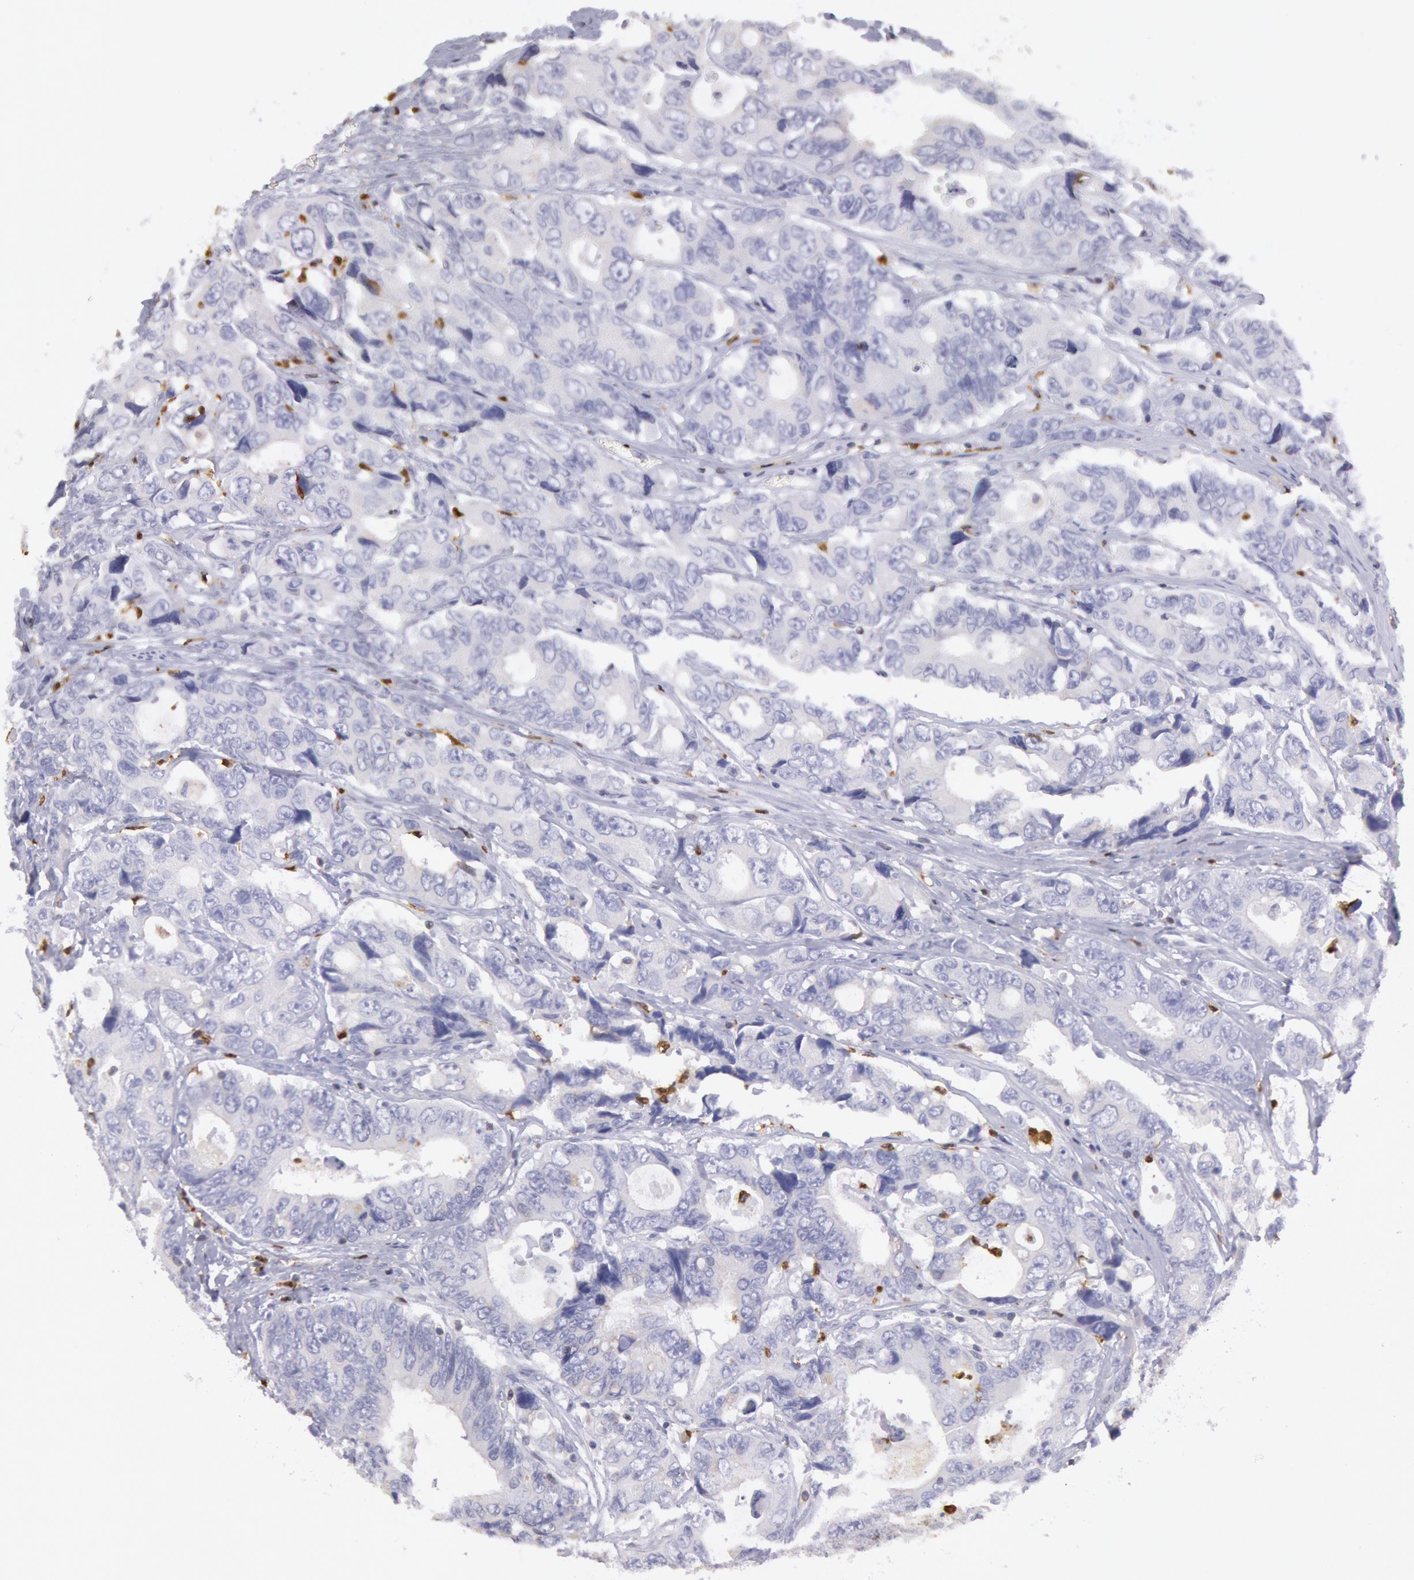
{"staining": {"intensity": "negative", "quantity": "none", "location": "none"}, "tissue": "colorectal cancer", "cell_type": "Tumor cells", "image_type": "cancer", "snomed": [{"axis": "morphology", "description": "Adenocarcinoma, NOS"}, {"axis": "topography", "description": "Rectum"}], "caption": "DAB immunohistochemical staining of colorectal adenocarcinoma reveals no significant expression in tumor cells. The staining is performed using DAB (3,3'-diaminobenzidine) brown chromogen with nuclei counter-stained in using hematoxylin.", "gene": "RAB27A", "patient": {"sex": "female", "age": 67}}